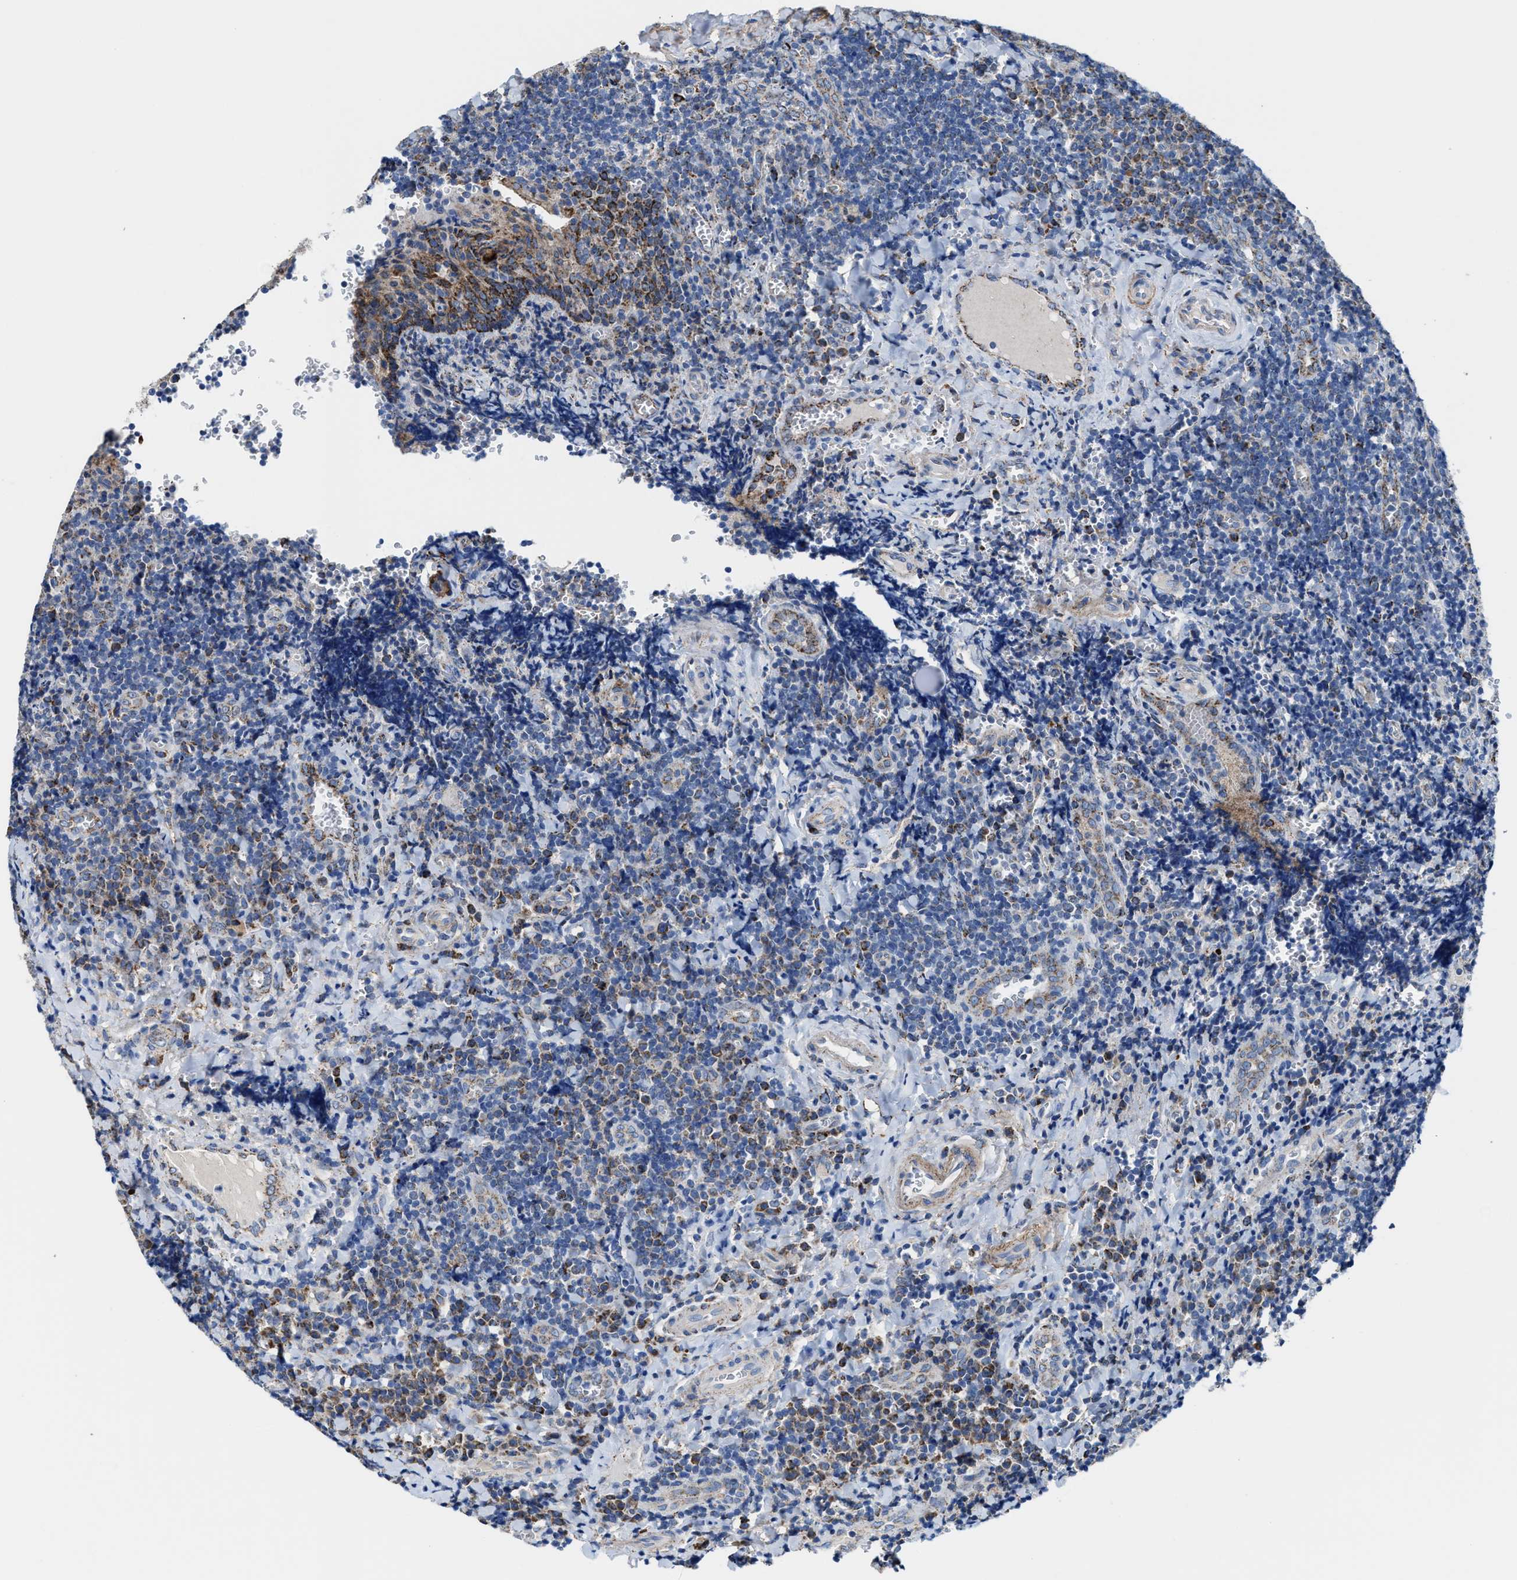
{"staining": {"intensity": "moderate", "quantity": "25%-75%", "location": "cytoplasmic/membranous"}, "tissue": "tonsil", "cell_type": "Germinal center cells", "image_type": "normal", "snomed": [{"axis": "morphology", "description": "Normal tissue, NOS"}, {"axis": "morphology", "description": "Inflammation, NOS"}, {"axis": "topography", "description": "Tonsil"}], "caption": "Benign tonsil was stained to show a protein in brown. There is medium levels of moderate cytoplasmic/membranous staining in approximately 25%-75% of germinal center cells. (DAB IHC, brown staining for protein, blue staining for nuclei).", "gene": "ALDH1B1", "patient": {"sex": "female", "age": 31}}